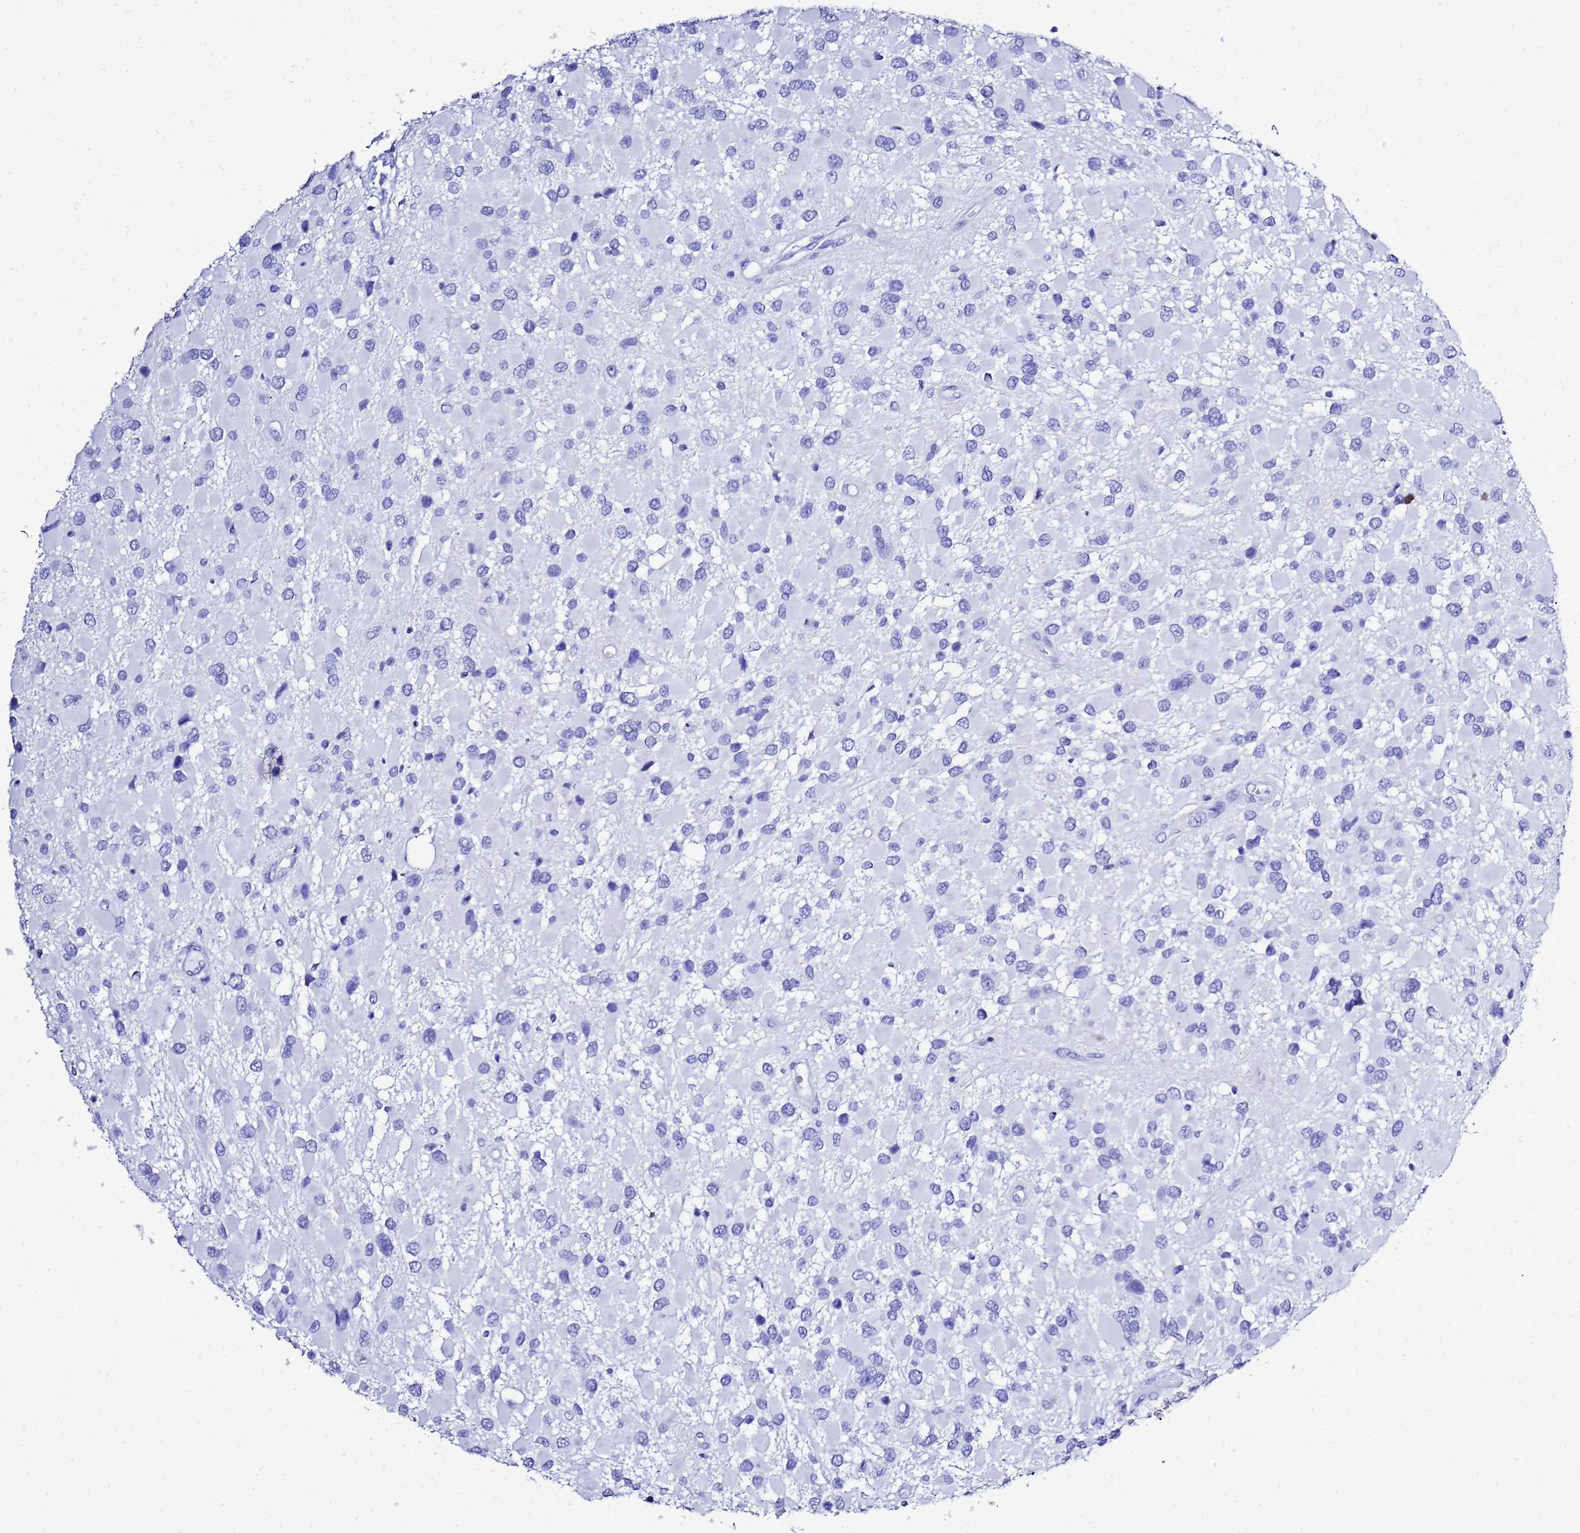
{"staining": {"intensity": "negative", "quantity": "none", "location": "none"}, "tissue": "glioma", "cell_type": "Tumor cells", "image_type": "cancer", "snomed": [{"axis": "morphology", "description": "Glioma, malignant, High grade"}, {"axis": "topography", "description": "Brain"}], "caption": "High-grade glioma (malignant) was stained to show a protein in brown. There is no significant expression in tumor cells.", "gene": "LIPF", "patient": {"sex": "male", "age": 53}}